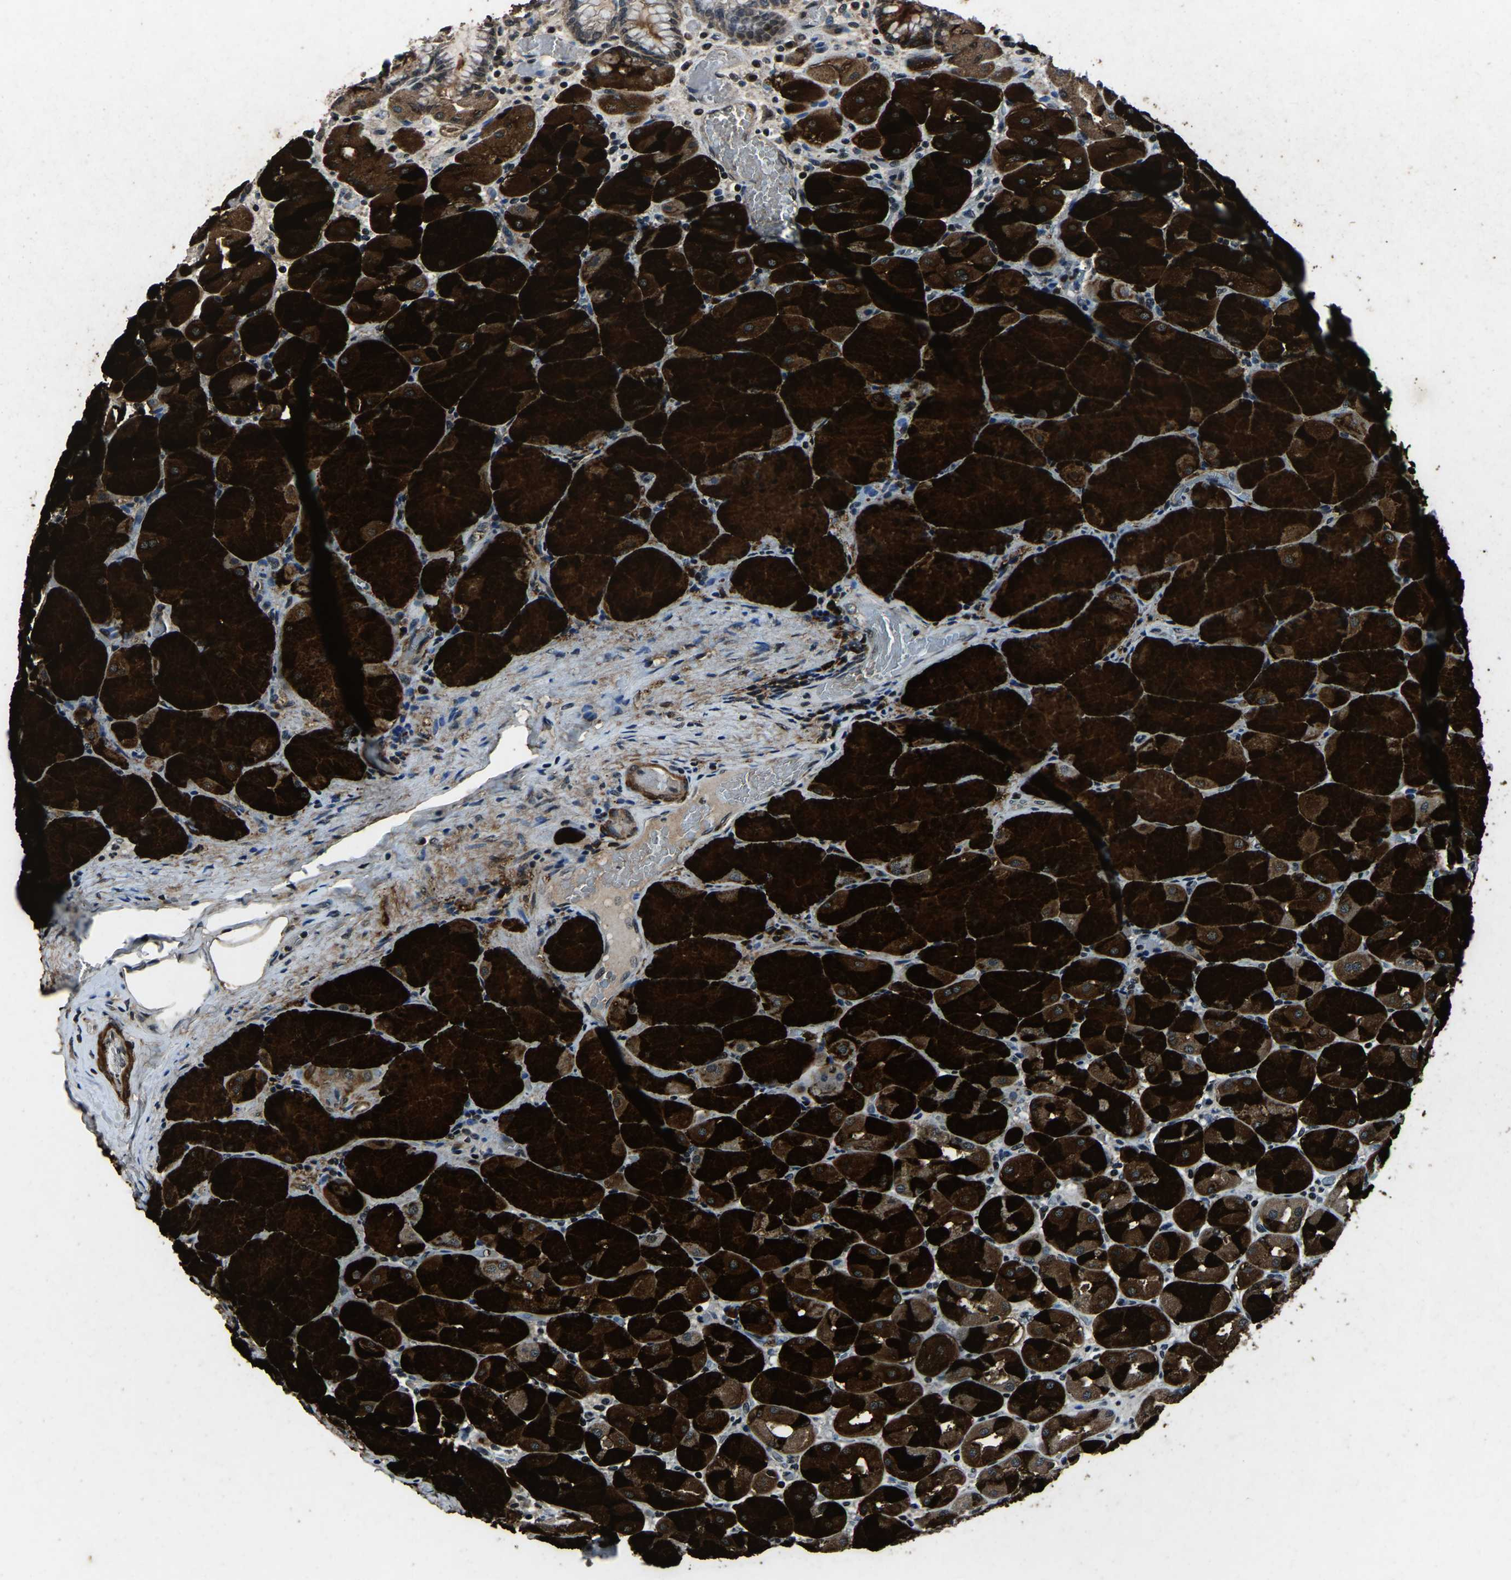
{"staining": {"intensity": "strong", "quantity": ">75%", "location": "cytoplasmic/membranous,nuclear"}, "tissue": "stomach", "cell_type": "Glandular cells", "image_type": "normal", "snomed": [{"axis": "morphology", "description": "Normal tissue, NOS"}, {"axis": "topography", "description": "Stomach, upper"}], "caption": "Glandular cells exhibit strong cytoplasmic/membranous,nuclear staining in approximately >75% of cells in normal stomach. (Brightfield microscopy of DAB IHC at high magnification).", "gene": "ANKIB1", "patient": {"sex": "female", "age": 56}}